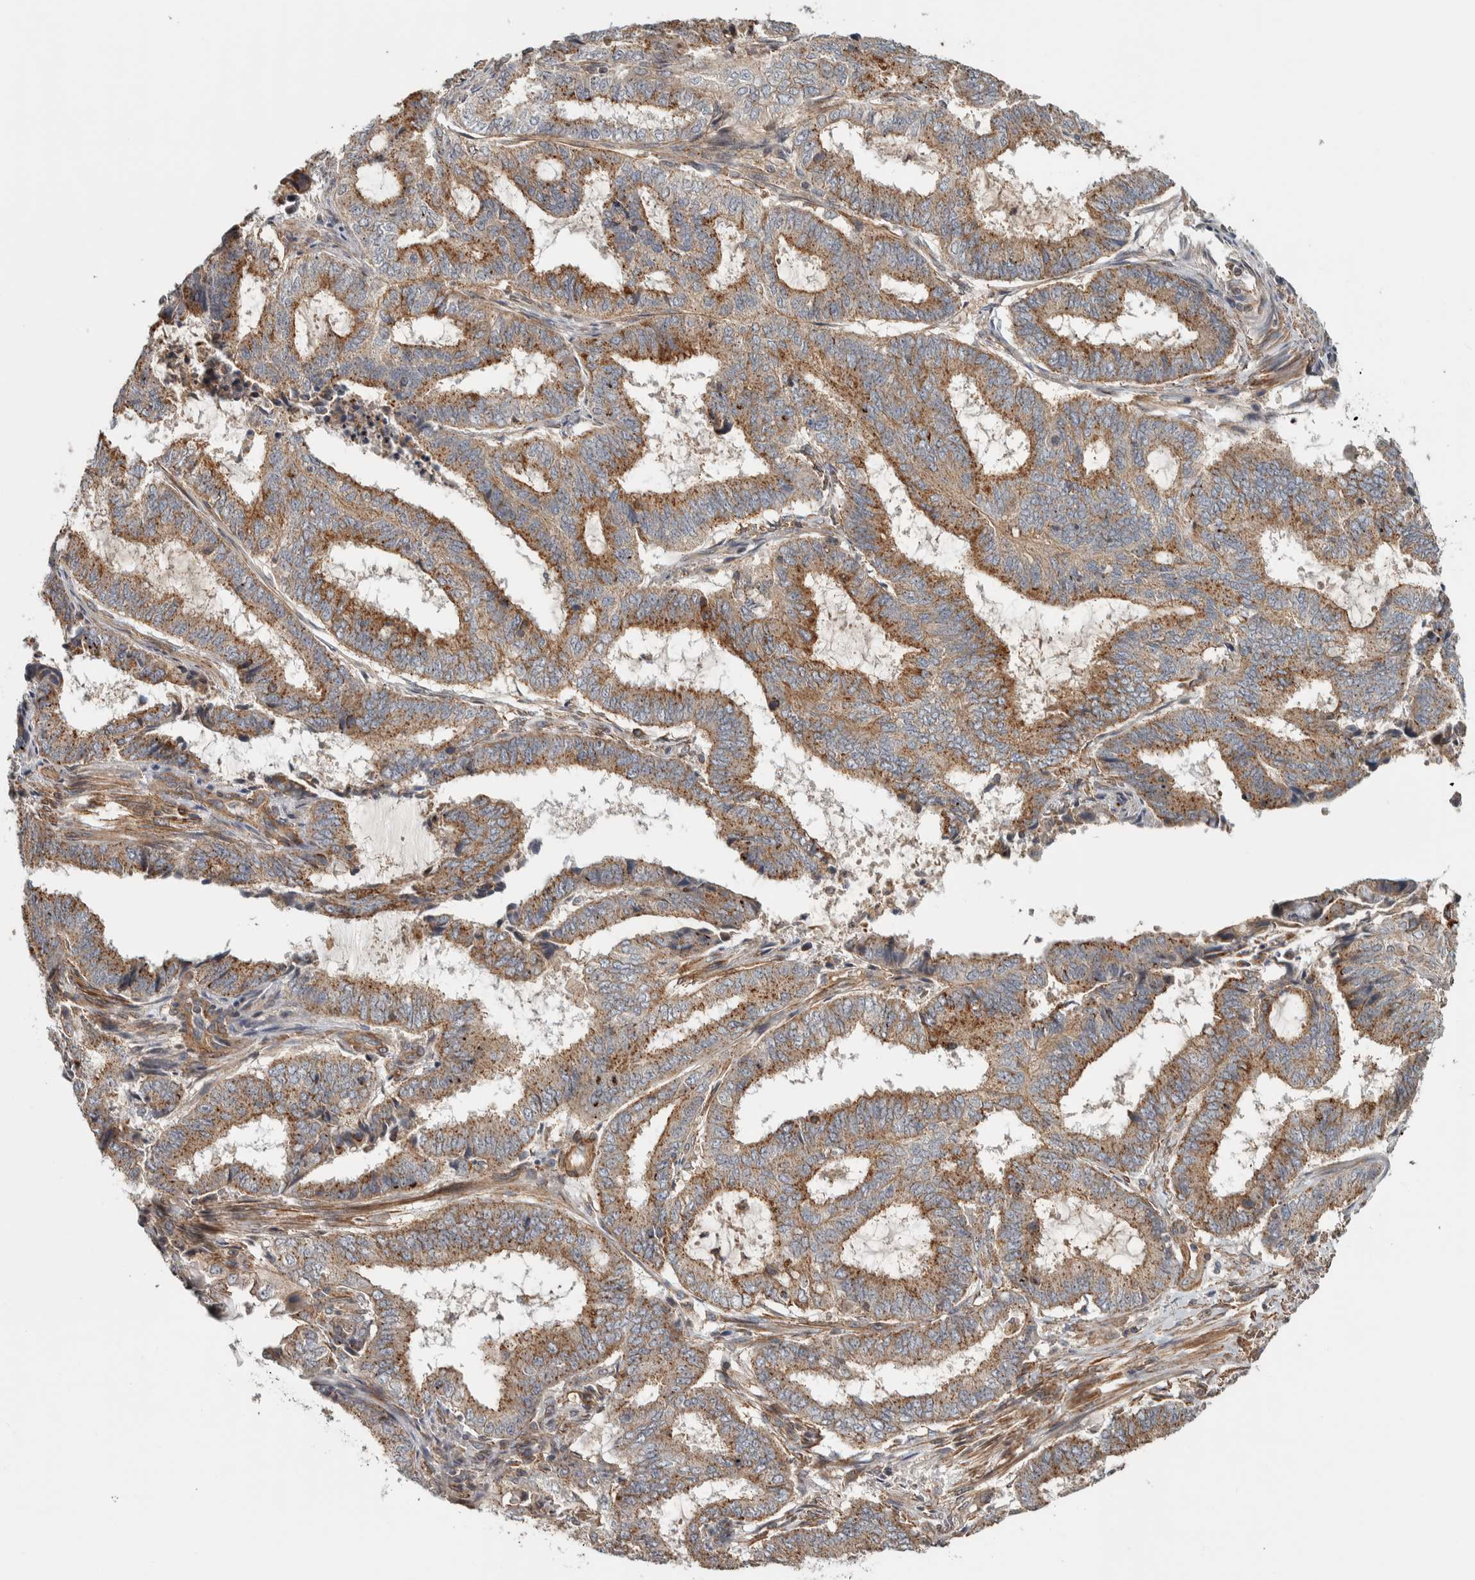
{"staining": {"intensity": "moderate", "quantity": ">75%", "location": "cytoplasmic/membranous"}, "tissue": "endometrial cancer", "cell_type": "Tumor cells", "image_type": "cancer", "snomed": [{"axis": "morphology", "description": "Adenocarcinoma, NOS"}, {"axis": "topography", "description": "Endometrium"}], "caption": "Protein staining exhibits moderate cytoplasmic/membranous staining in about >75% of tumor cells in endometrial adenocarcinoma.", "gene": "TBC1D31", "patient": {"sex": "female", "age": 51}}